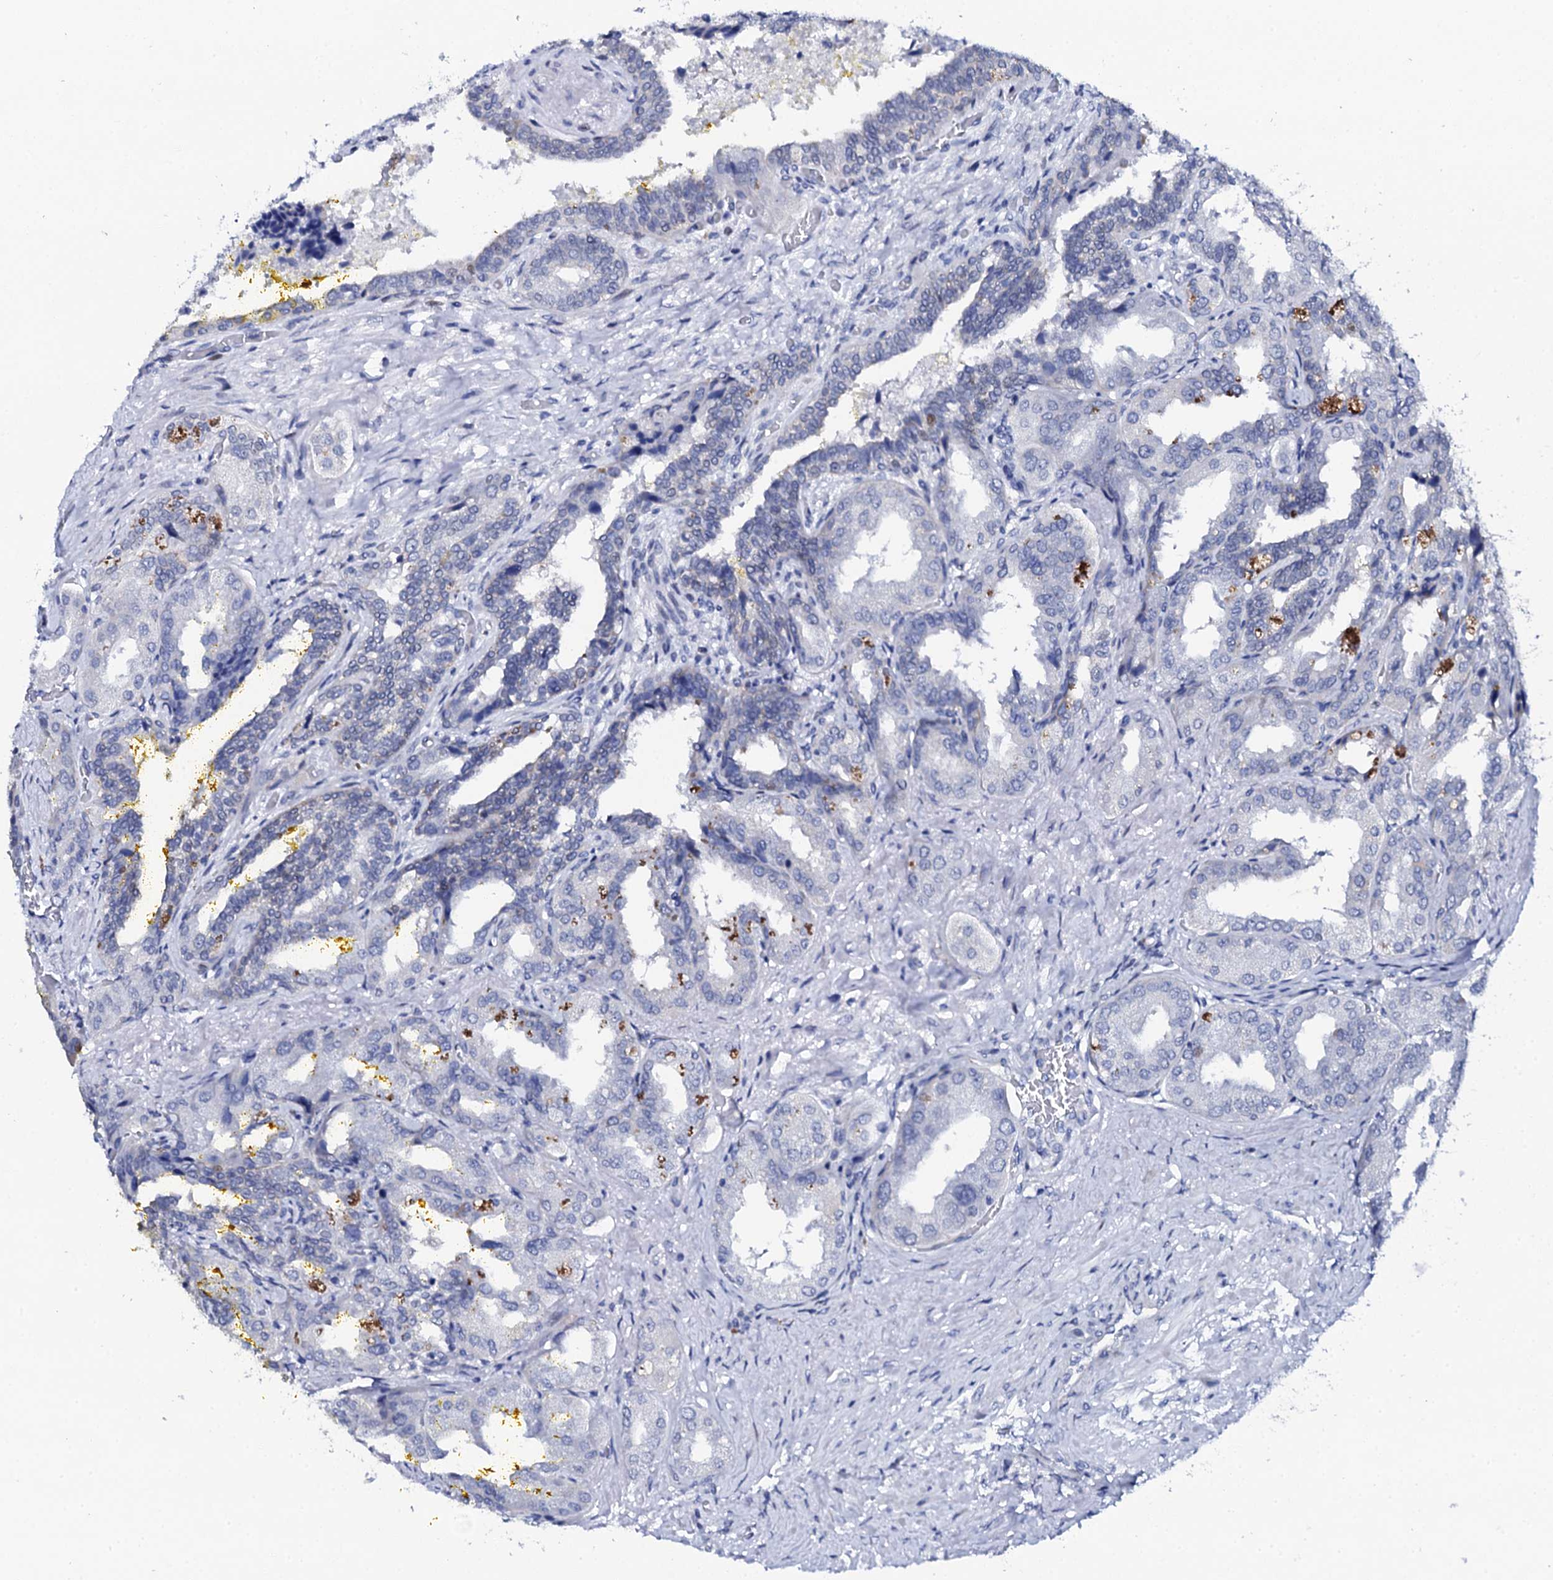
{"staining": {"intensity": "negative", "quantity": "none", "location": "none"}, "tissue": "seminal vesicle", "cell_type": "Glandular cells", "image_type": "normal", "snomed": [{"axis": "morphology", "description": "Normal tissue, NOS"}, {"axis": "topography", "description": "Seminal veicle"}], "caption": "This is a micrograph of immunohistochemistry (IHC) staining of normal seminal vesicle, which shows no expression in glandular cells. The staining was performed using DAB to visualize the protein expression in brown, while the nuclei were stained in blue with hematoxylin (Magnification: 20x).", "gene": "NUDT13", "patient": {"sex": "male", "age": 63}}